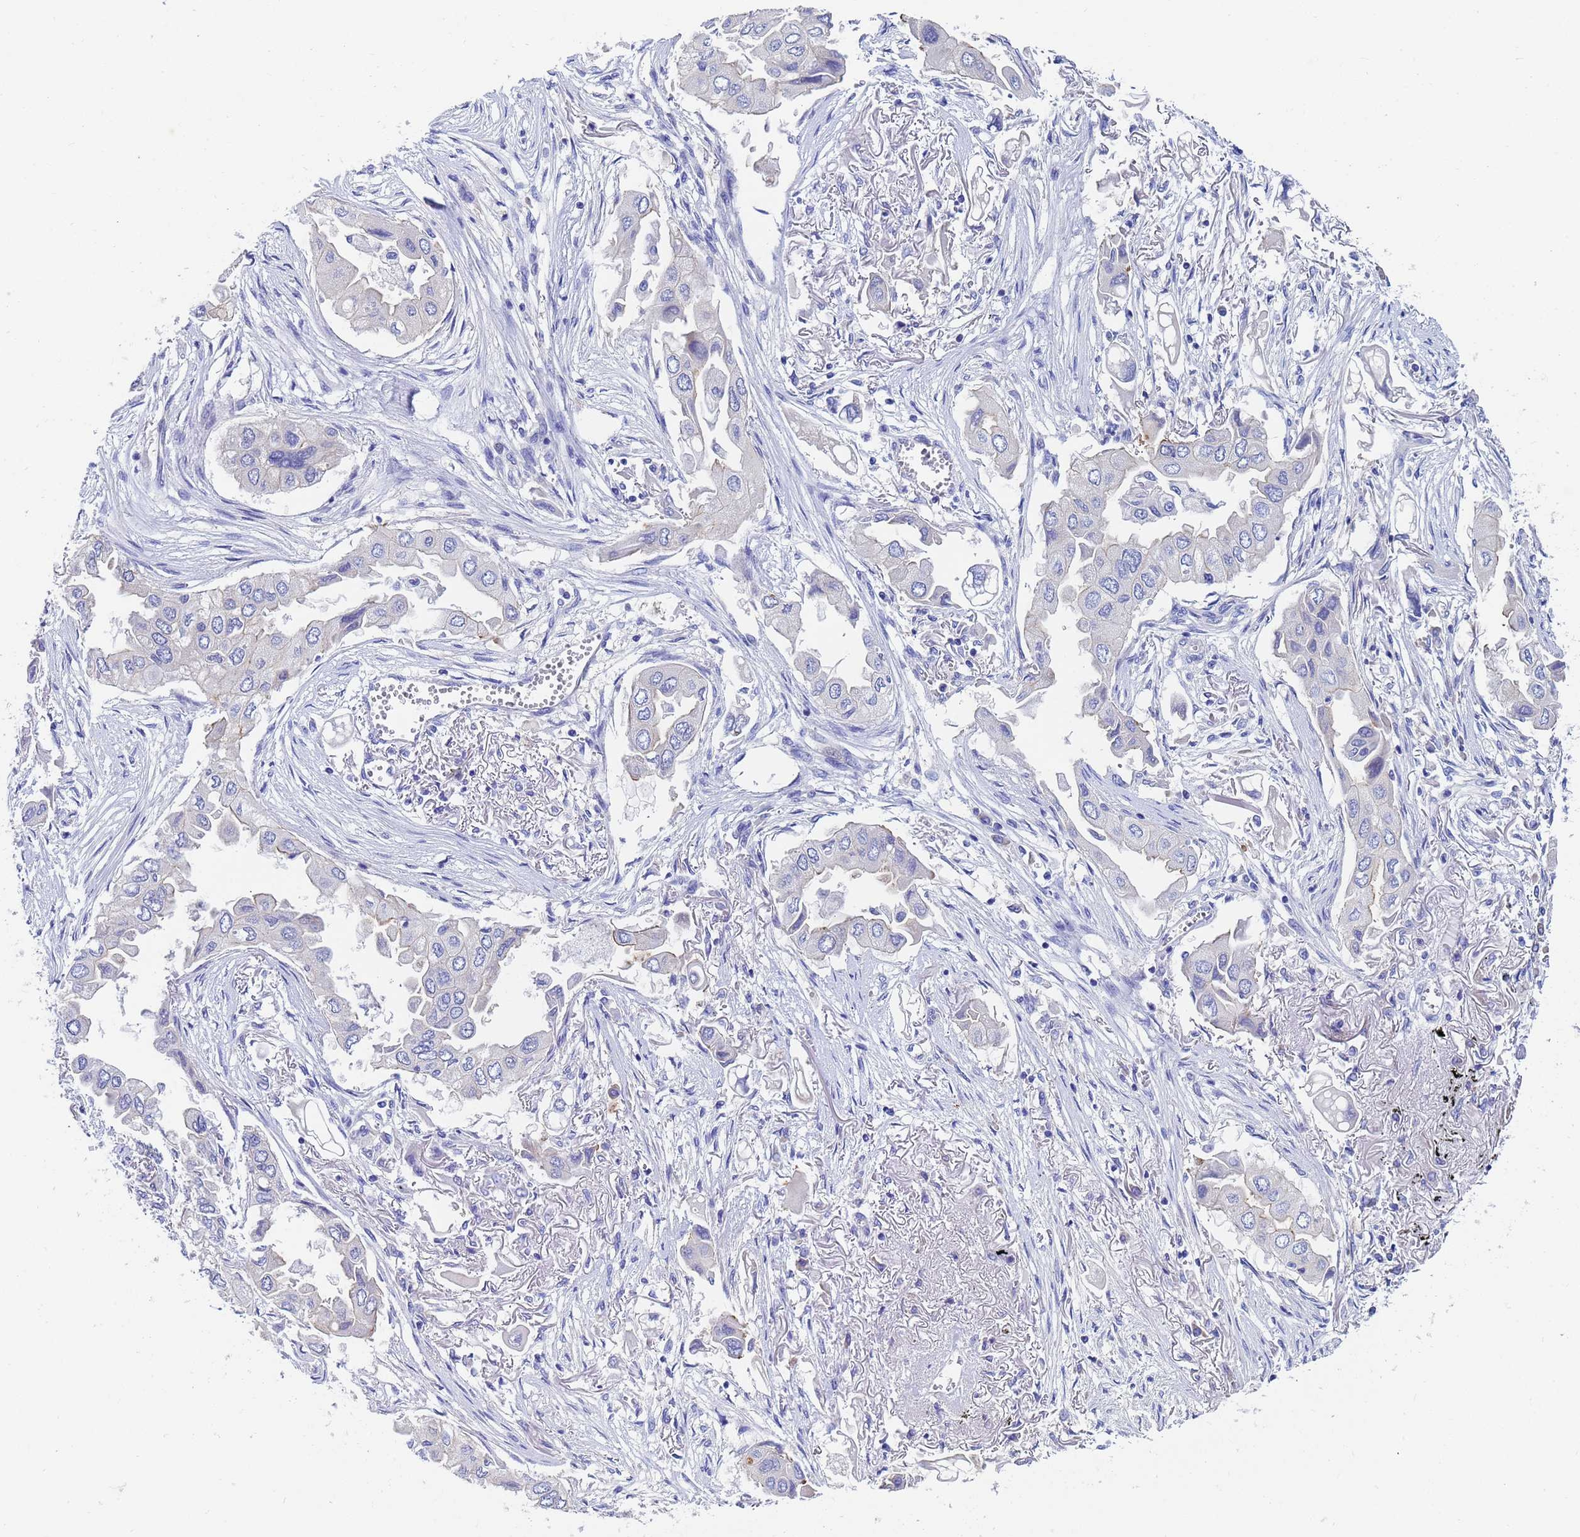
{"staining": {"intensity": "weak", "quantity": "25%-75%", "location": "cytoplasmic/membranous"}, "tissue": "lung cancer", "cell_type": "Tumor cells", "image_type": "cancer", "snomed": [{"axis": "morphology", "description": "Adenocarcinoma, NOS"}, {"axis": "topography", "description": "Lung"}], "caption": "Protein expression analysis of human lung adenocarcinoma reveals weak cytoplasmic/membranous staining in about 25%-75% of tumor cells.", "gene": "UBE2O", "patient": {"sex": "female", "age": 76}}